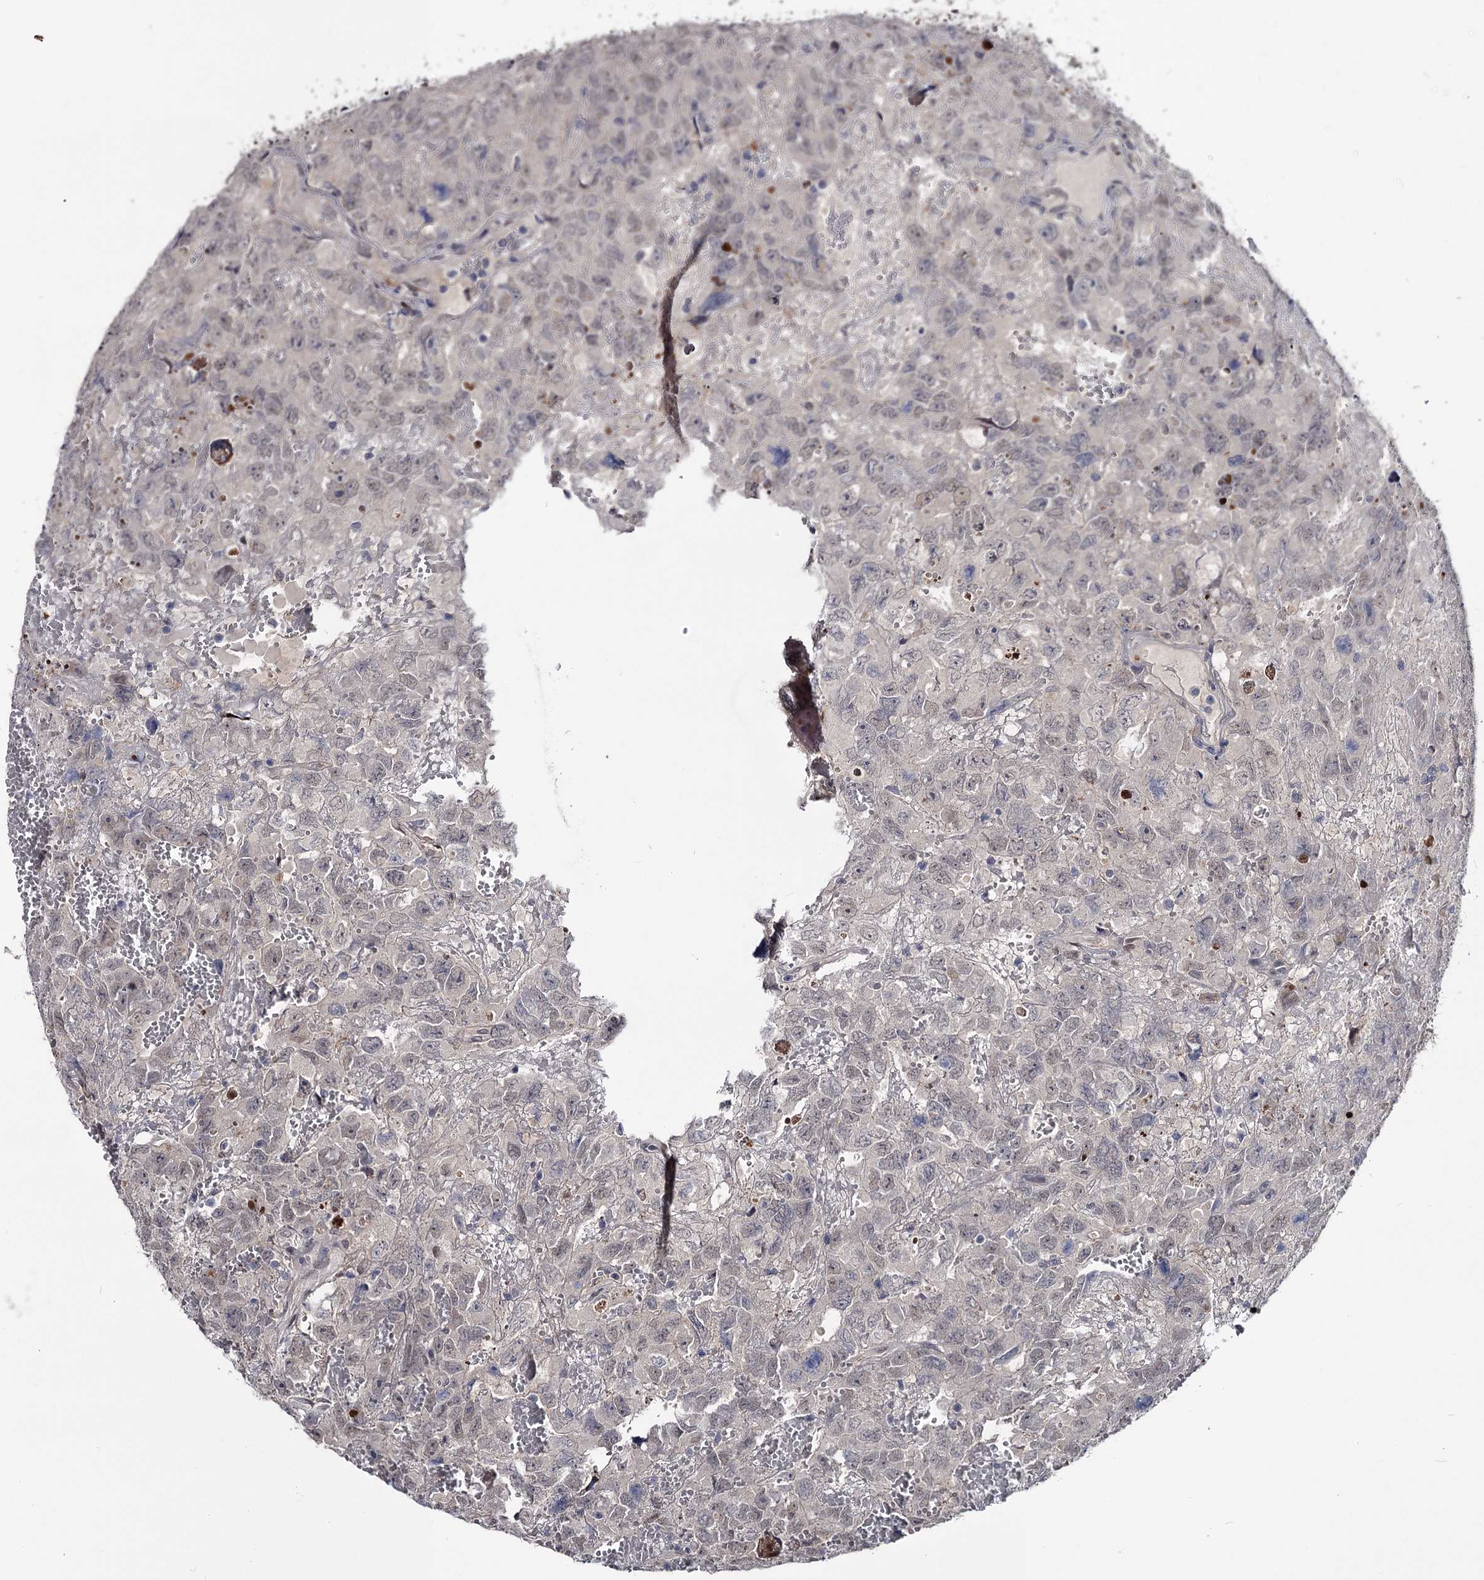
{"staining": {"intensity": "negative", "quantity": "none", "location": "none"}, "tissue": "testis cancer", "cell_type": "Tumor cells", "image_type": "cancer", "snomed": [{"axis": "morphology", "description": "Carcinoma, Embryonal, NOS"}, {"axis": "topography", "description": "Testis"}], "caption": "Testis embryonal carcinoma was stained to show a protein in brown. There is no significant staining in tumor cells.", "gene": "DAO", "patient": {"sex": "male", "age": 45}}